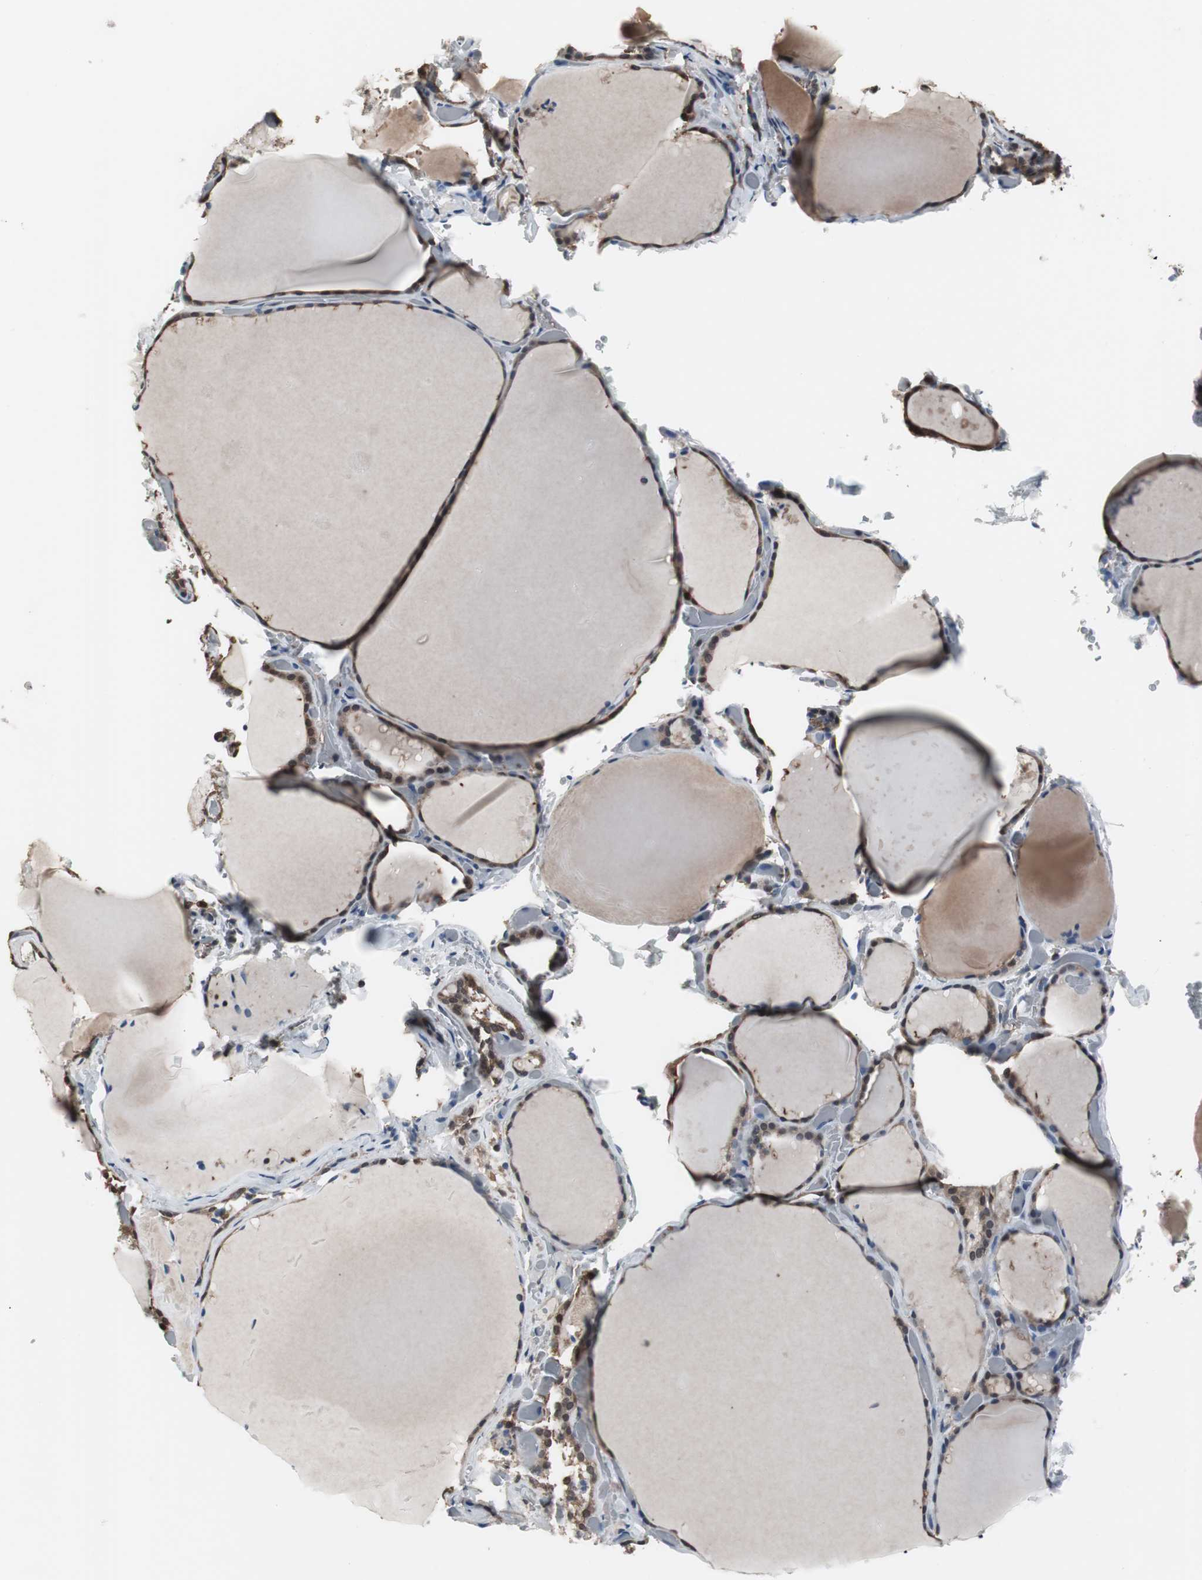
{"staining": {"intensity": "moderate", "quantity": ">75%", "location": "cytoplasmic/membranous,nuclear"}, "tissue": "thyroid gland", "cell_type": "Glandular cells", "image_type": "normal", "snomed": [{"axis": "morphology", "description": "Normal tissue, NOS"}, {"axis": "topography", "description": "Thyroid gland"}], "caption": "Immunohistochemical staining of benign human thyroid gland displays medium levels of moderate cytoplasmic/membranous,nuclear expression in approximately >75% of glandular cells. (DAB IHC, brown staining for protein, blue staining for nuclei).", "gene": "ZSCAN22", "patient": {"sex": "female", "age": 22}}